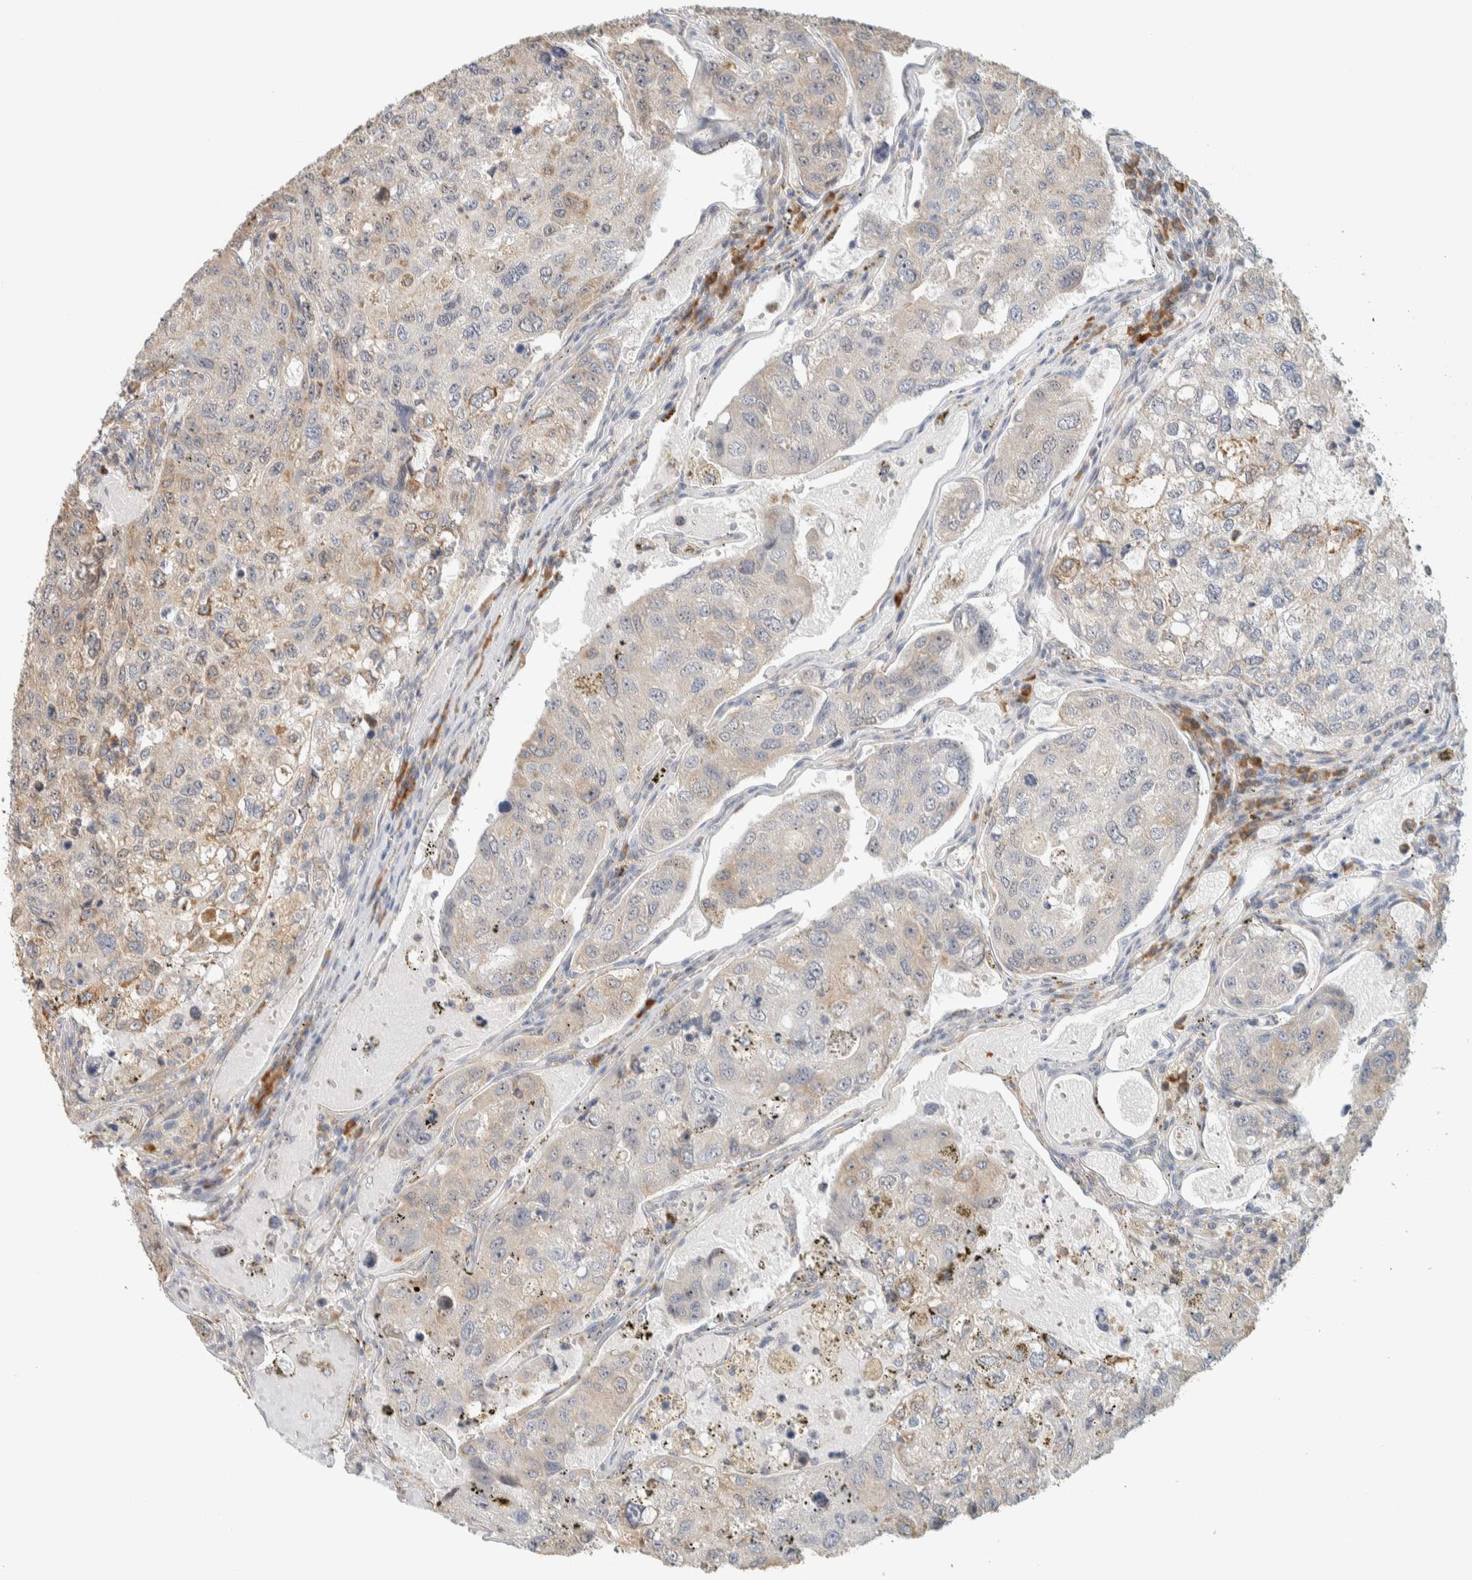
{"staining": {"intensity": "weak", "quantity": "<25%", "location": "cytoplasmic/membranous"}, "tissue": "urothelial cancer", "cell_type": "Tumor cells", "image_type": "cancer", "snomed": [{"axis": "morphology", "description": "Urothelial carcinoma, High grade"}, {"axis": "topography", "description": "Lymph node"}, {"axis": "topography", "description": "Urinary bladder"}], "caption": "Micrograph shows no significant protein positivity in tumor cells of urothelial cancer.", "gene": "KLHL40", "patient": {"sex": "male", "age": 51}}